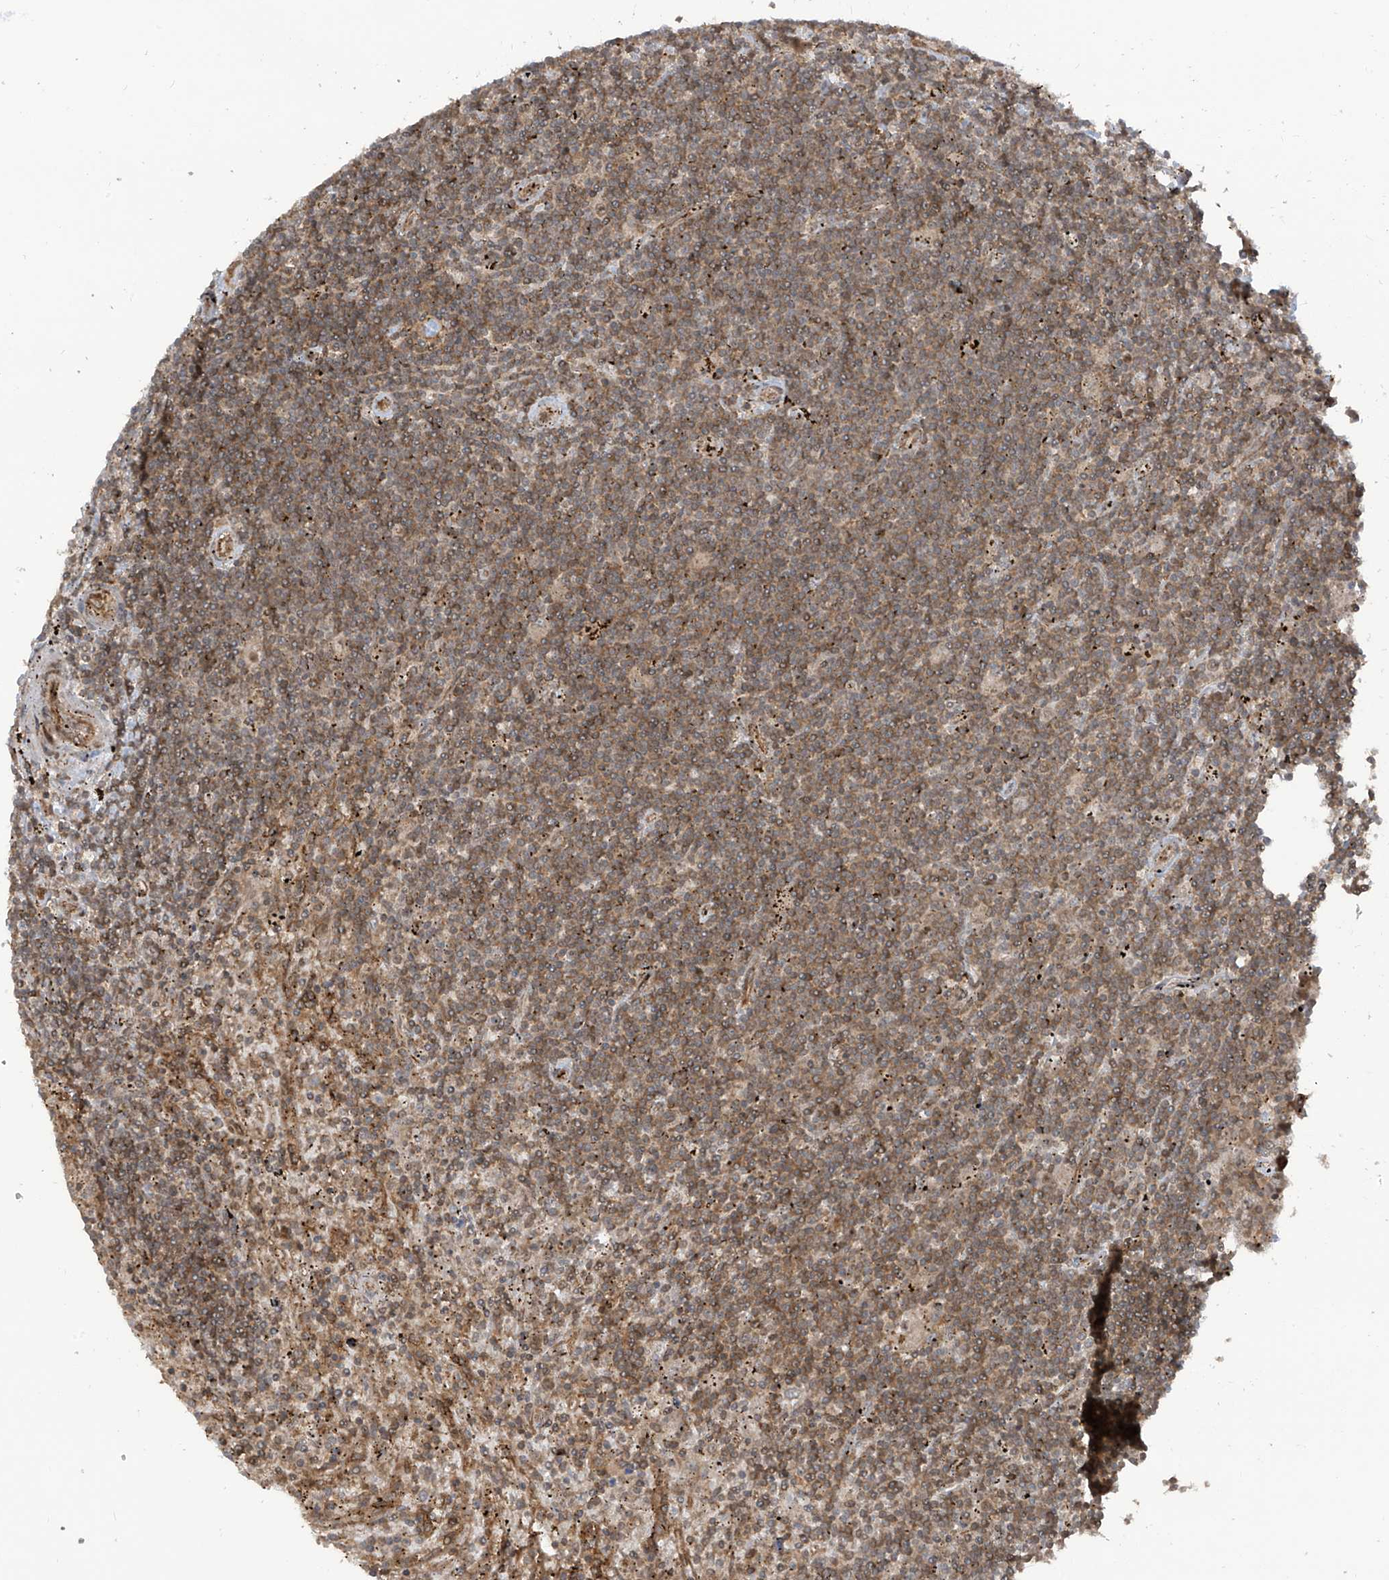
{"staining": {"intensity": "weak", "quantity": ">75%", "location": "cytoplasmic/membranous"}, "tissue": "lymphoma", "cell_type": "Tumor cells", "image_type": "cancer", "snomed": [{"axis": "morphology", "description": "Malignant lymphoma, non-Hodgkin's type, Low grade"}, {"axis": "topography", "description": "Spleen"}], "caption": "Immunohistochemical staining of lymphoma exhibits low levels of weak cytoplasmic/membranous protein expression in about >75% of tumor cells.", "gene": "TRIM67", "patient": {"sex": "male", "age": 76}}